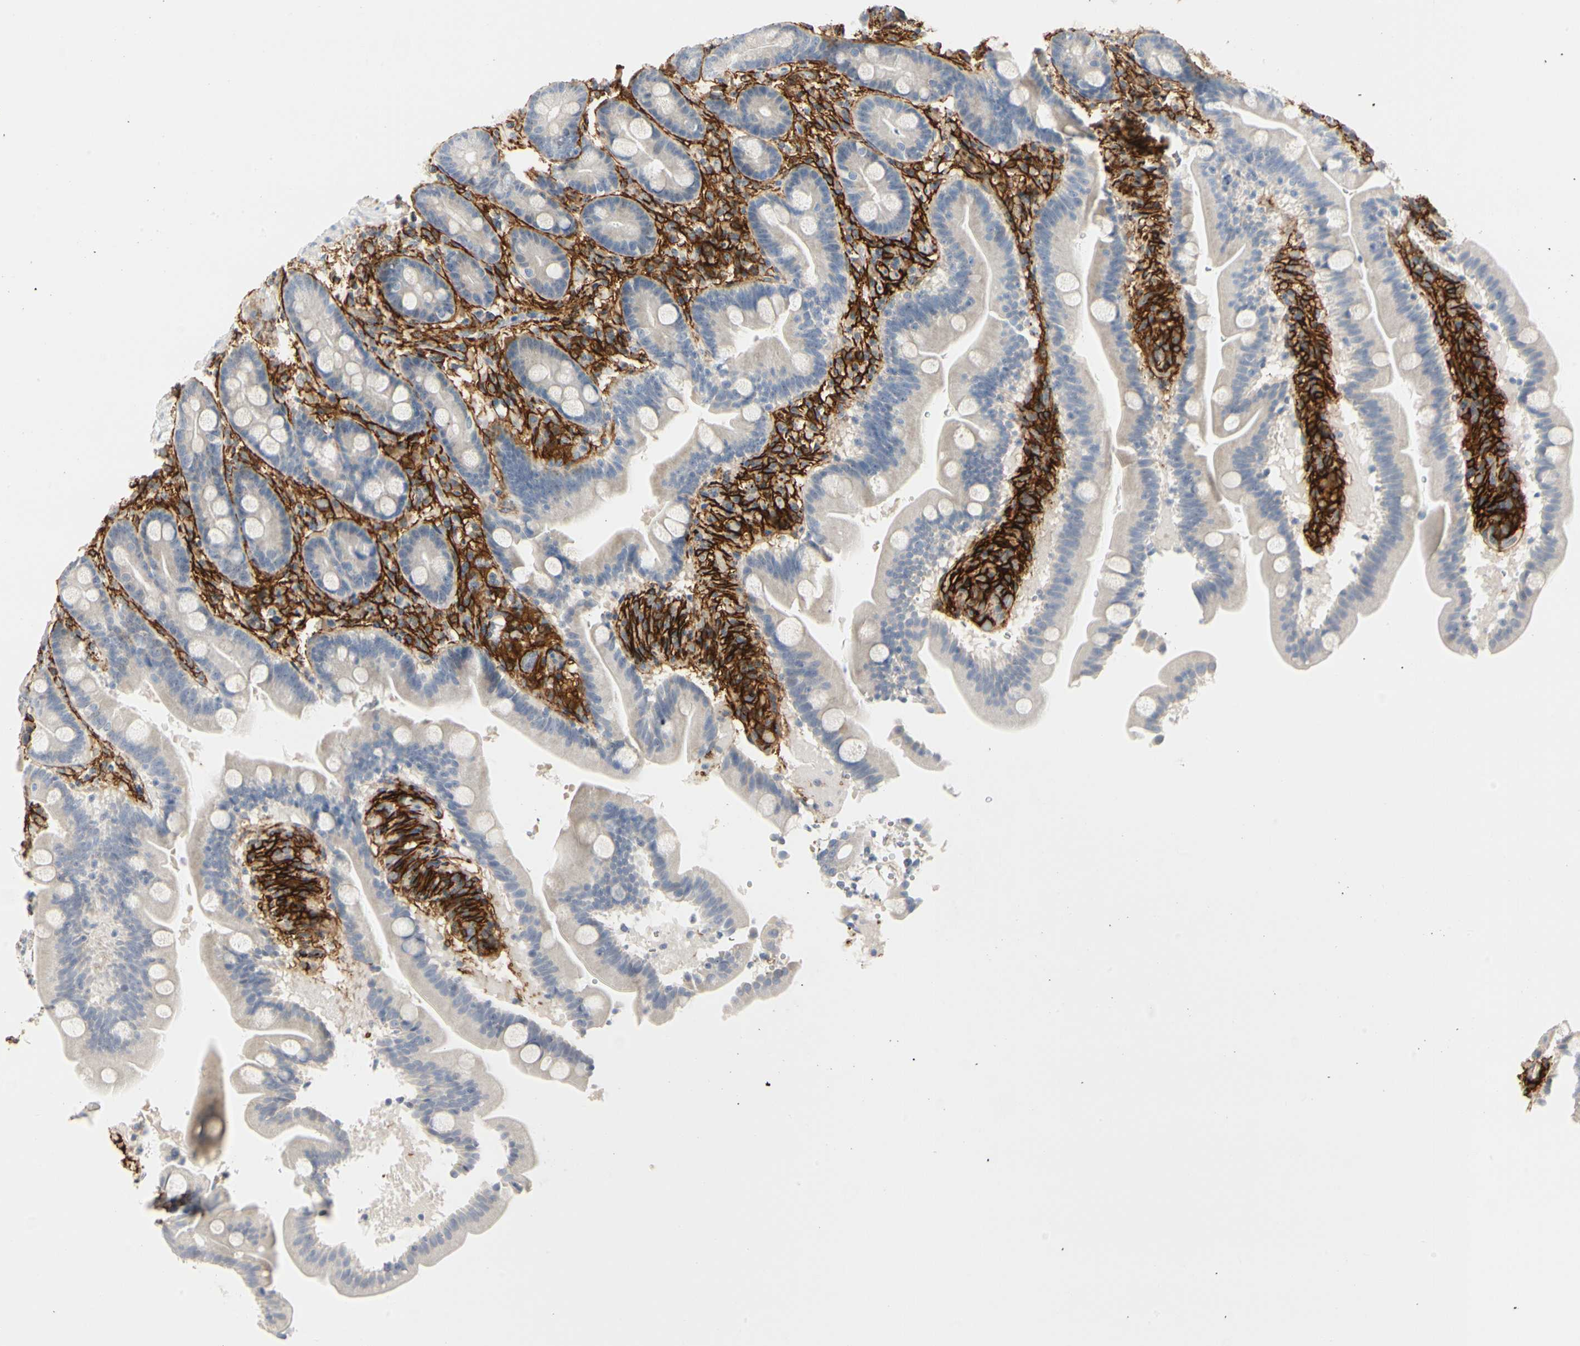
{"staining": {"intensity": "negative", "quantity": "none", "location": "none"}, "tissue": "duodenum", "cell_type": "Glandular cells", "image_type": "normal", "snomed": [{"axis": "morphology", "description": "Normal tissue, NOS"}, {"axis": "topography", "description": "Duodenum"}], "caption": "Micrograph shows no protein staining in glandular cells of normal duodenum.", "gene": "GGT5", "patient": {"sex": "male", "age": 54}}